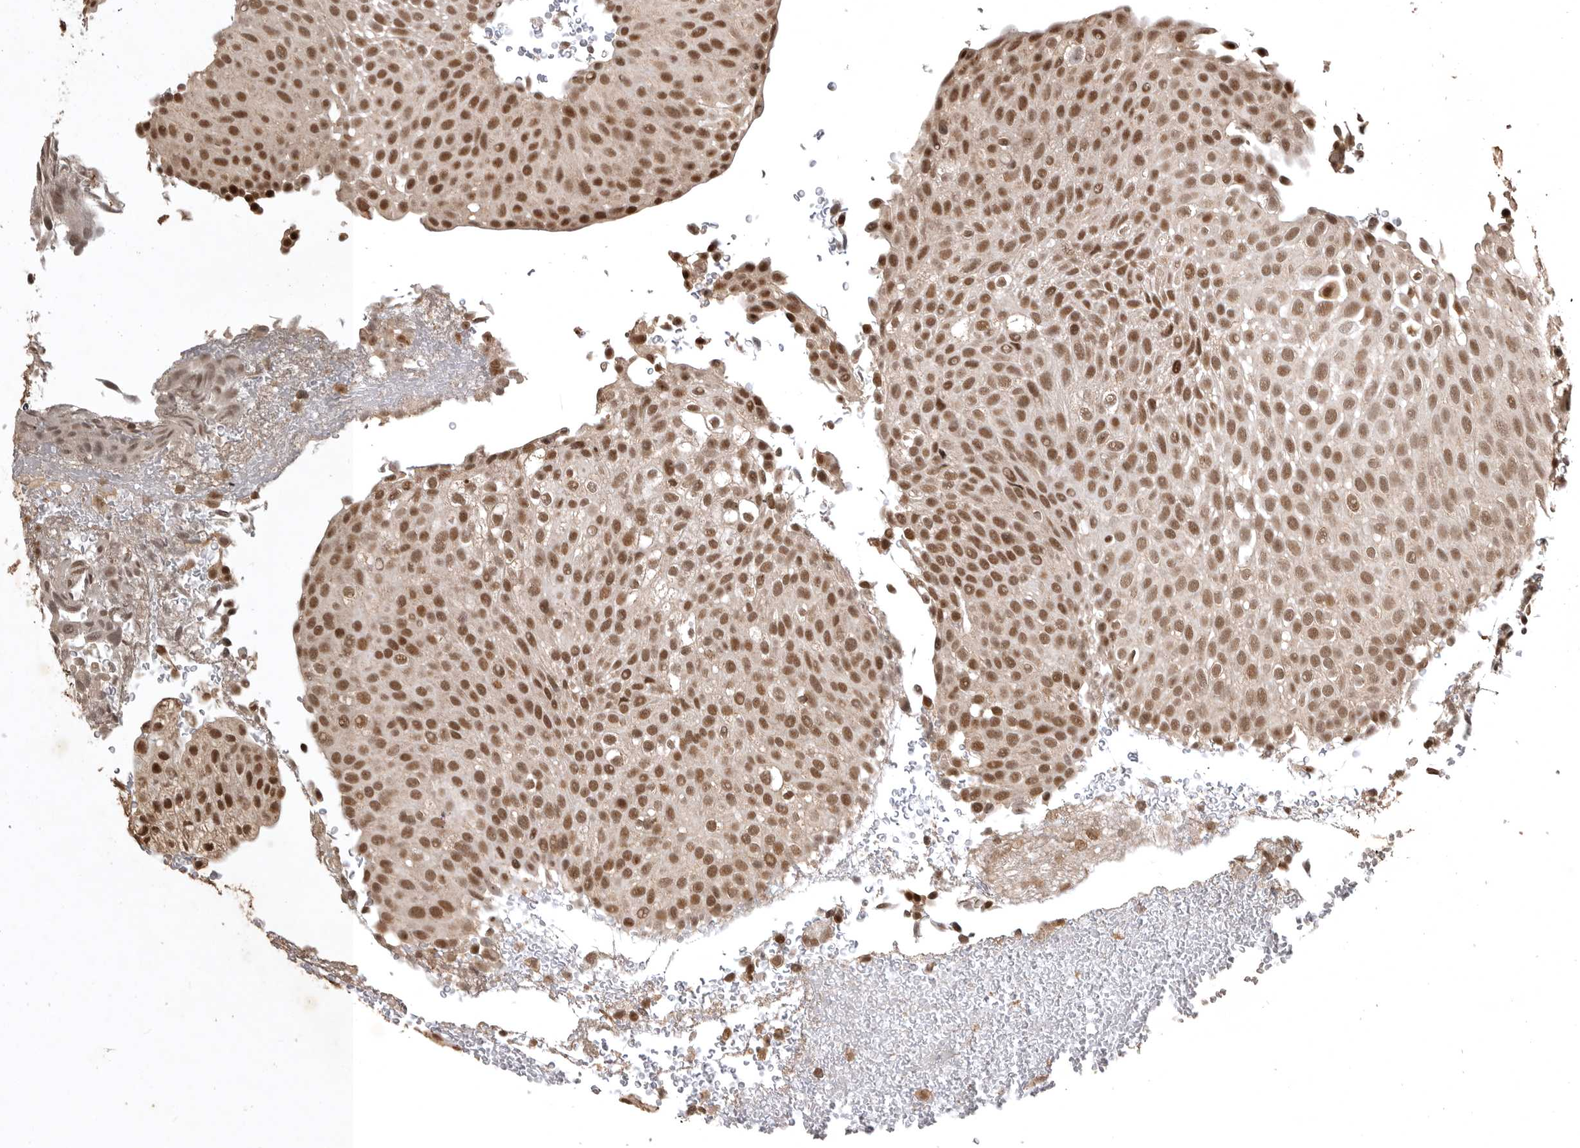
{"staining": {"intensity": "moderate", "quantity": ">75%", "location": "nuclear"}, "tissue": "urothelial cancer", "cell_type": "Tumor cells", "image_type": "cancer", "snomed": [{"axis": "morphology", "description": "Urothelial carcinoma, Low grade"}, {"axis": "topography", "description": "Urinary bladder"}], "caption": "Protein staining displays moderate nuclear expression in approximately >75% of tumor cells in urothelial cancer.", "gene": "CBLL1", "patient": {"sex": "male", "age": 78}}